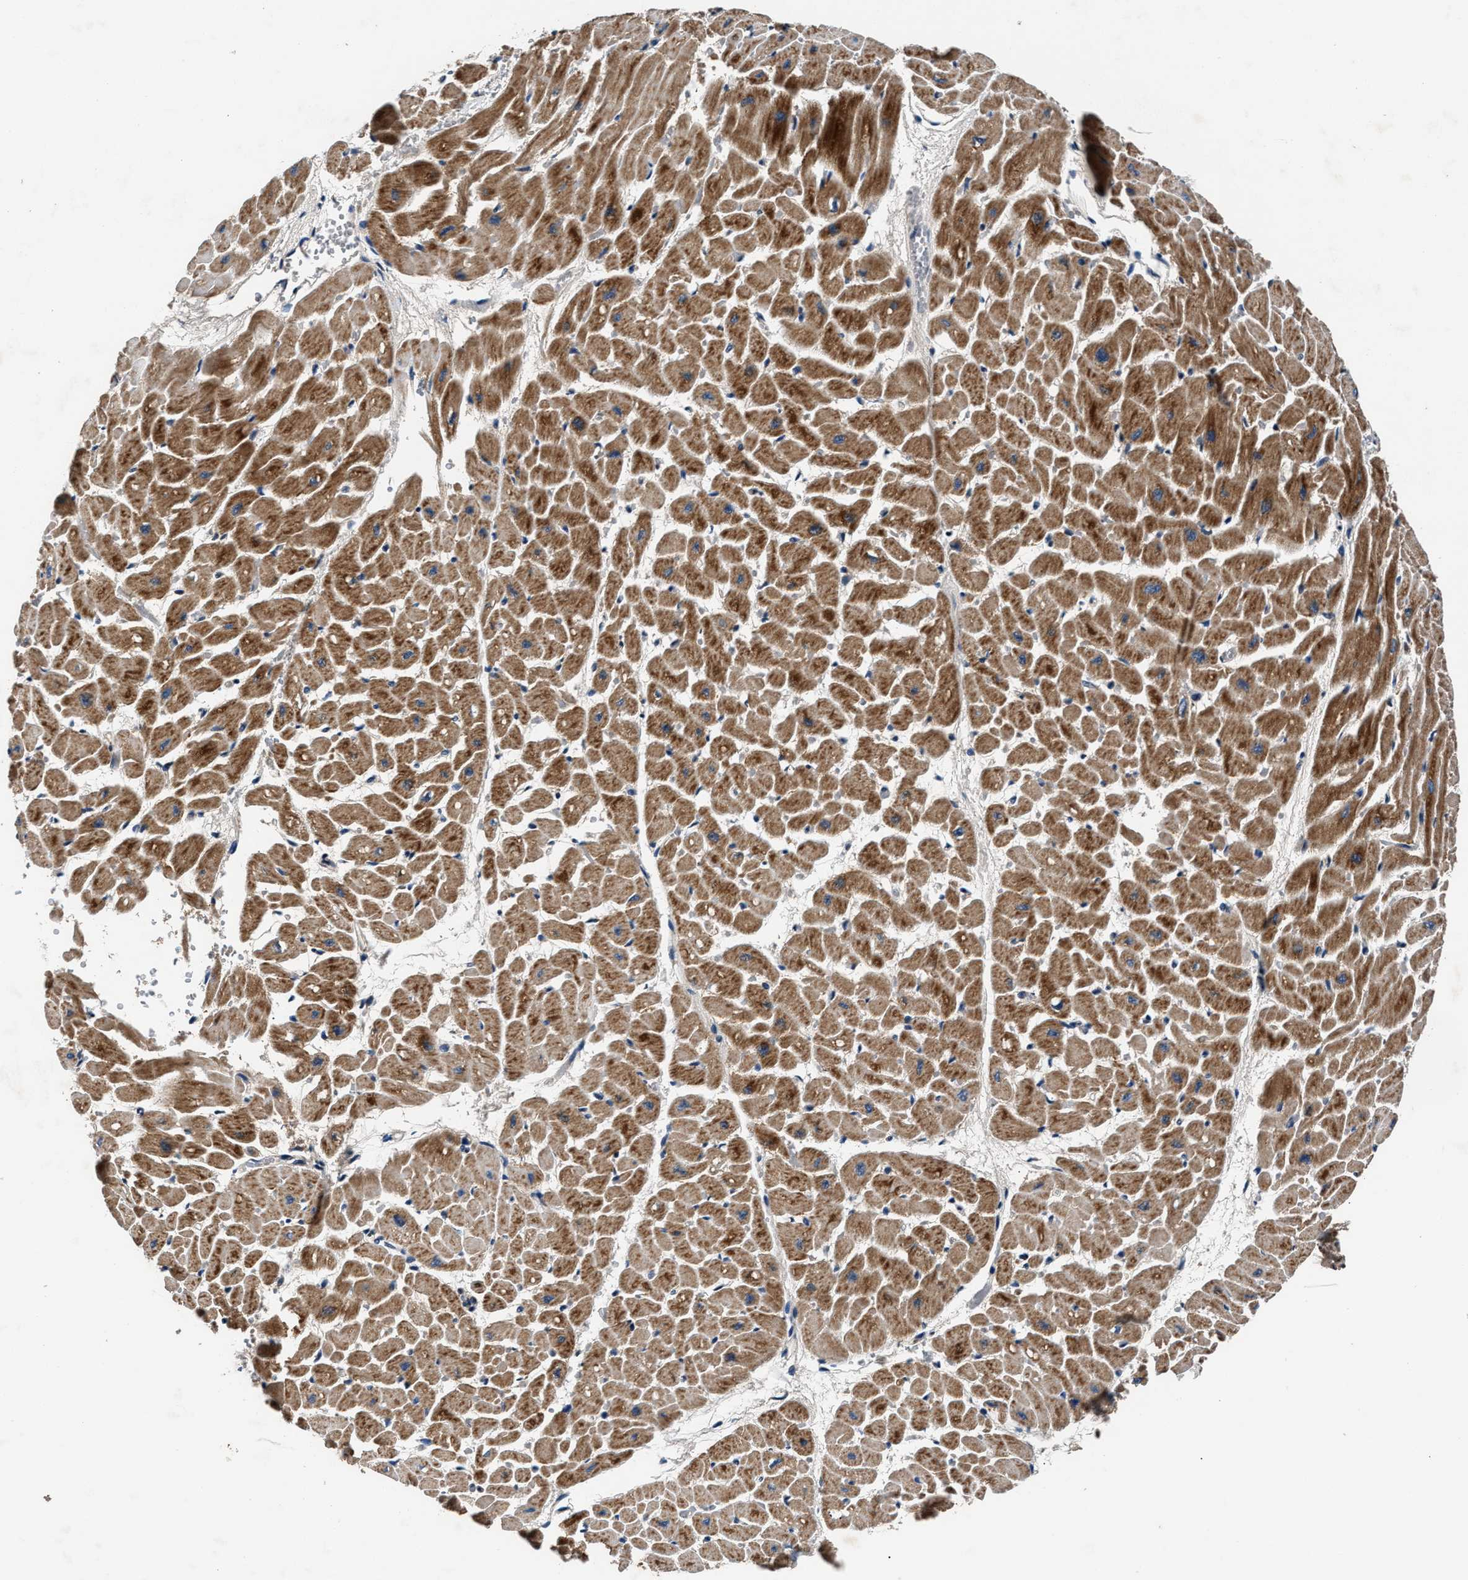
{"staining": {"intensity": "strong", "quantity": ">75%", "location": "cytoplasmic/membranous"}, "tissue": "heart muscle", "cell_type": "Cardiomyocytes", "image_type": "normal", "snomed": [{"axis": "morphology", "description": "Normal tissue, NOS"}, {"axis": "topography", "description": "Heart"}], "caption": "This photomicrograph shows immunohistochemistry staining of benign heart muscle, with high strong cytoplasmic/membranous expression in about >75% of cardiomyocytes.", "gene": "IMMT", "patient": {"sex": "male", "age": 45}}